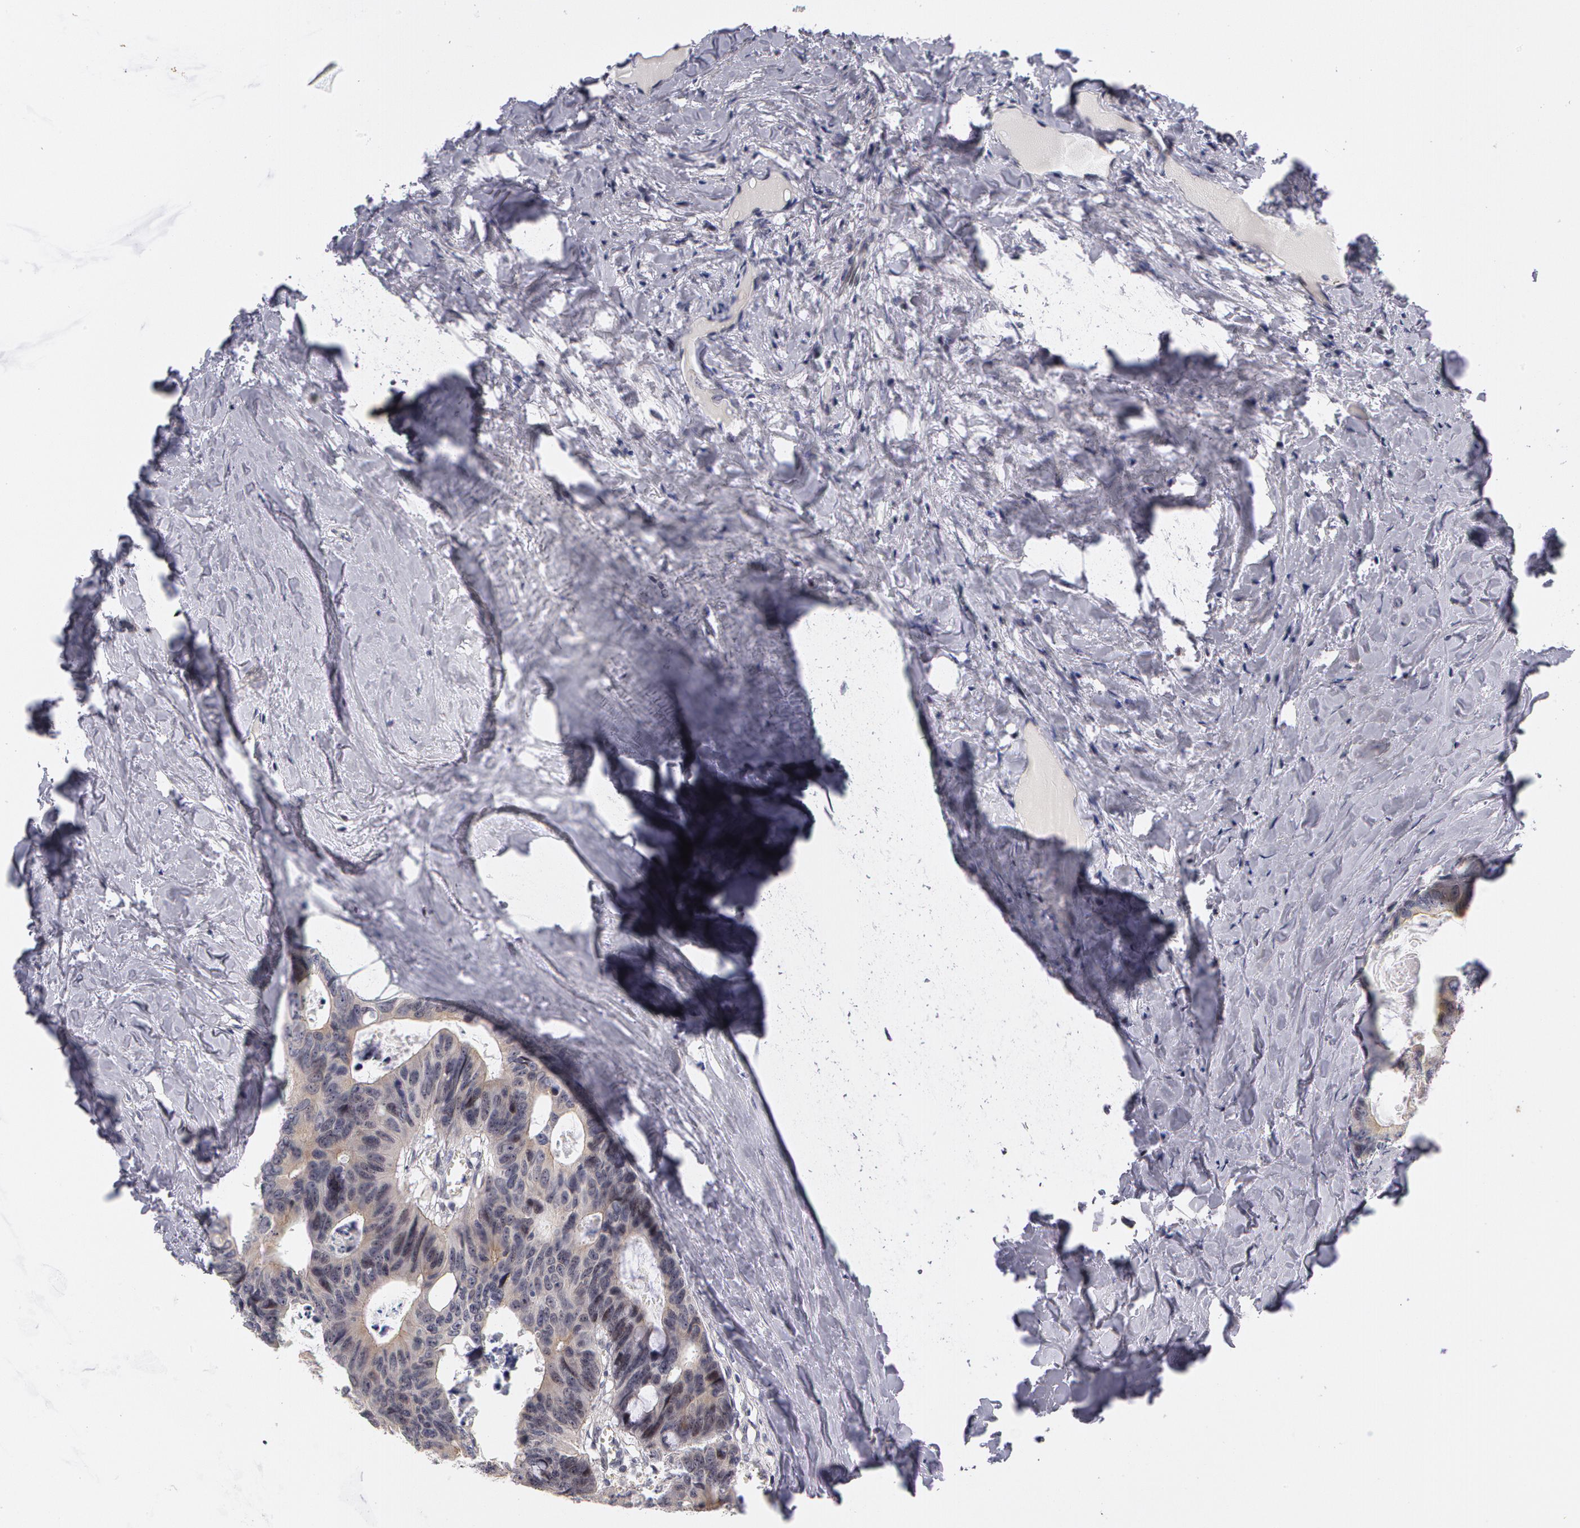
{"staining": {"intensity": "weak", "quantity": "<25%", "location": "nuclear"}, "tissue": "colorectal cancer", "cell_type": "Tumor cells", "image_type": "cancer", "snomed": [{"axis": "morphology", "description": "Adenocarcinoma, NOS"}, {"axis": "topography", "description": "Colon"}], "caption": "Histopathology image shows no protein expression in tumor cells of colorectal cancer (adenocarcinoma) tissue. (DAB (3,3'-diaminobenzidine) immunohistochemistry with hematoxylin counter stain).", "gene": "PRICKLE1", "patient": {"sex": "female", "age": 55}}